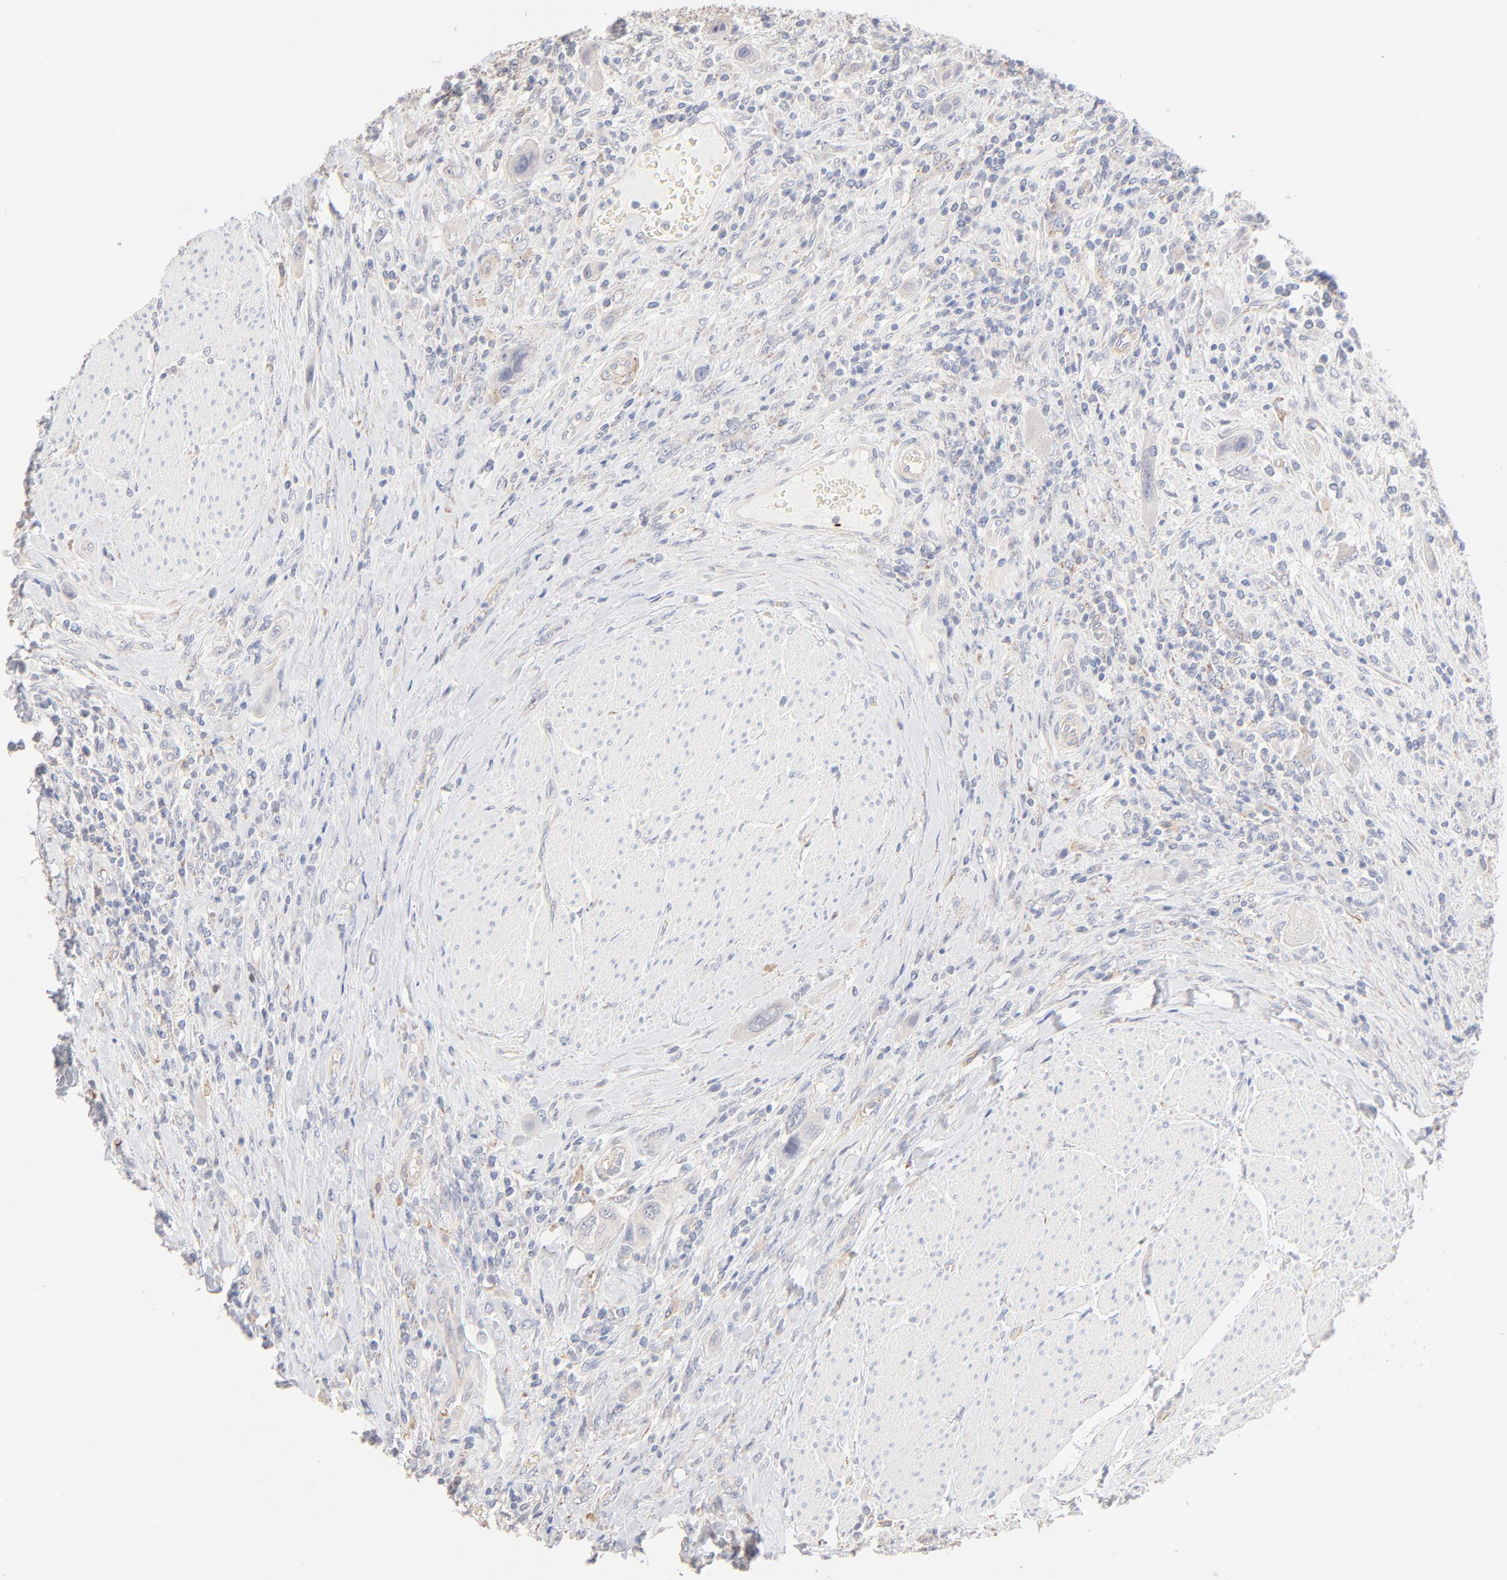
{"staining": {"intensity": "negative", "quantity": "none", "location": "none"}, "tissue": "urothelial cancer", "cell_type": "Tumor cells", "image_type": "cancer", "snomed": [{"axis": "morphology", "description": "Urothelial carcinoma, High grade"}, {"axis": "topography", "description": "Urinary bladder"}], "caption": "High-grade urothelial carcinoma was stained to show a protein in brown. There is no significant expression in tumor cells. (Stains: DAB (3,3'-diaminobenzidine) IHC with hematoxylin counter stain, Microscopy: brightfield microscopy at high magnification).", "gene": "SPTB", "patient": {"sex": "male", "age": 50}}